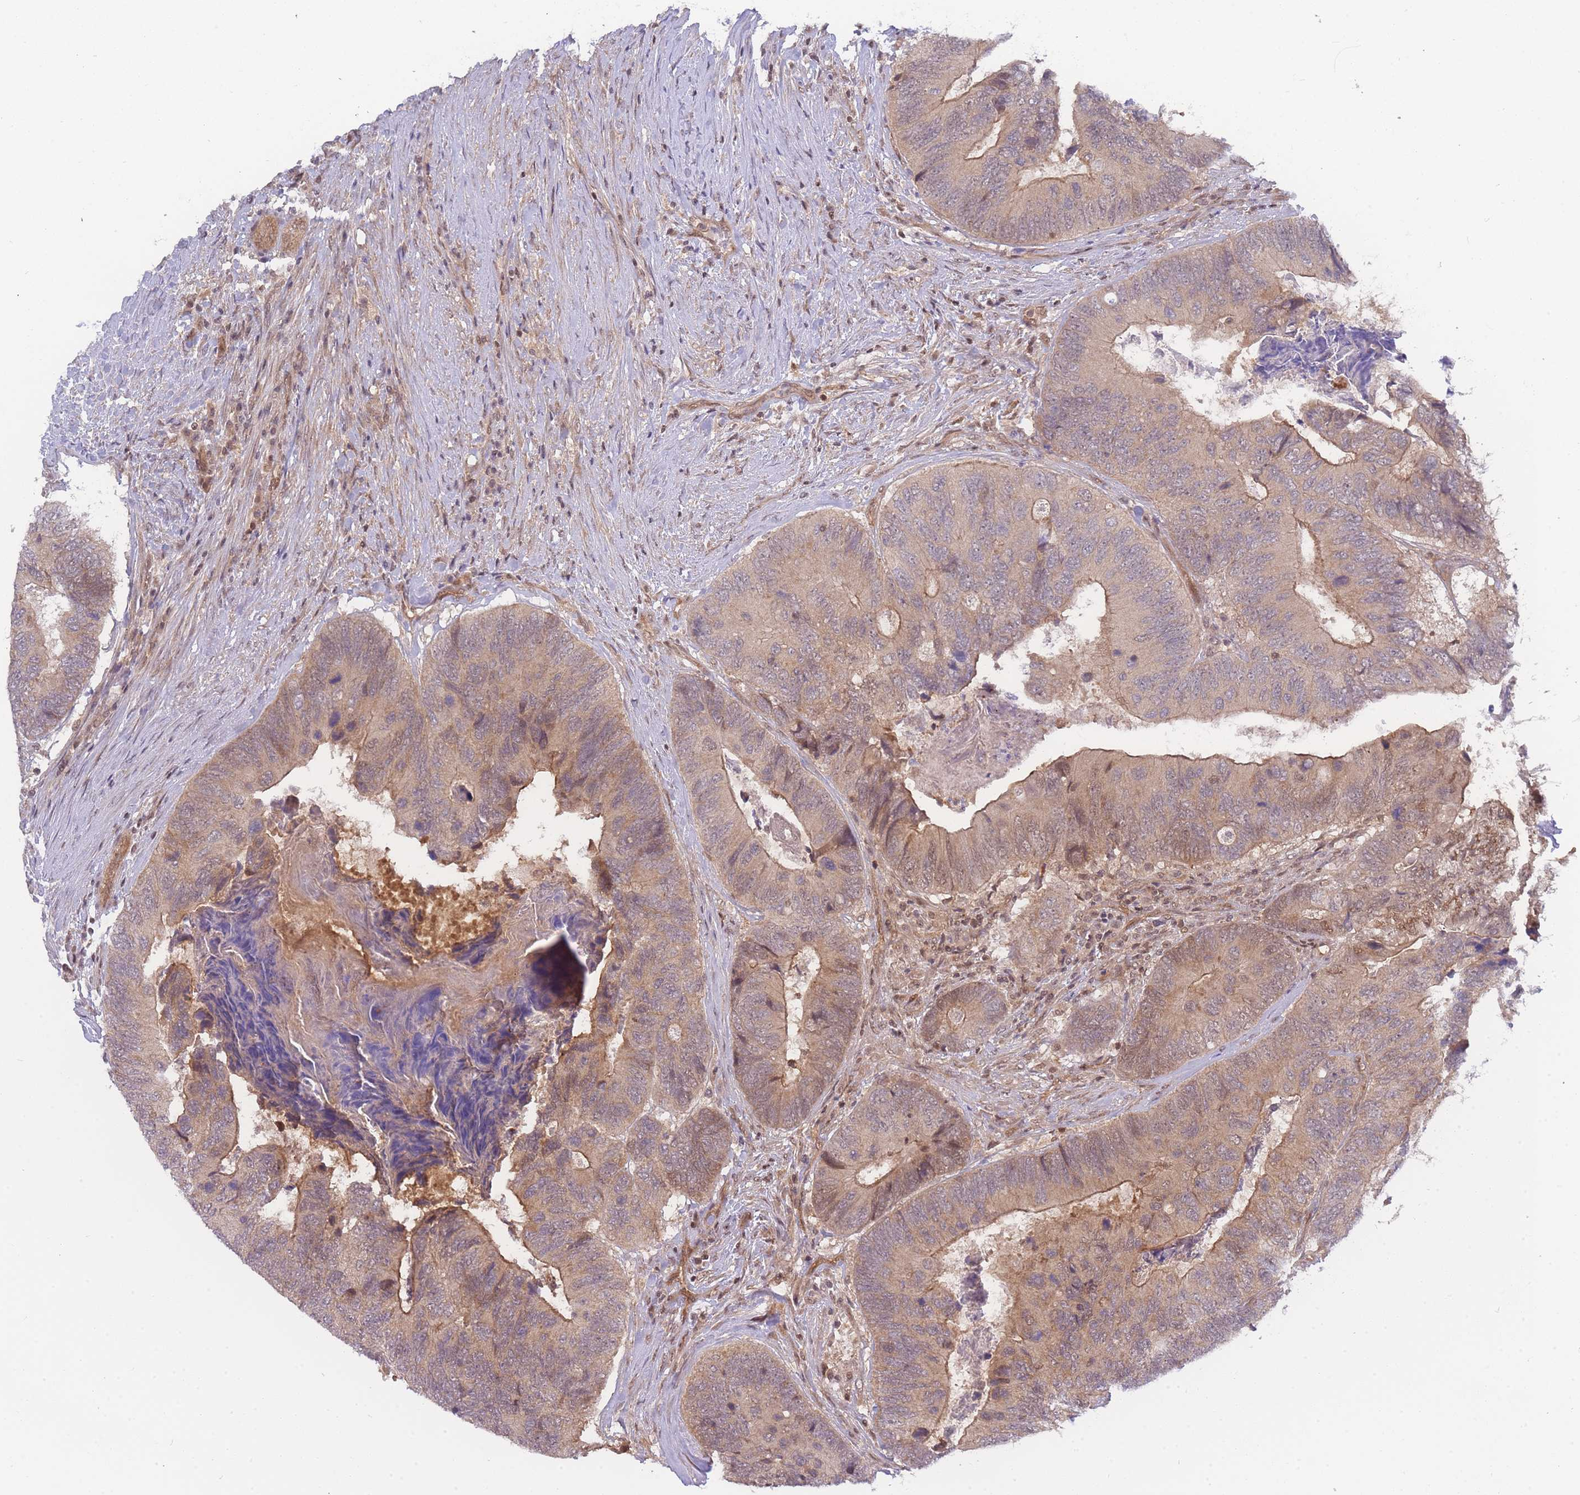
{"staining": {"intensity": "moderate", "quantity": "25%-75%", "location": "cytoplasmic/membranous"}, "tissue": "colorectal cancer", "cell_type": "Tumor cells", "image_type": "cancer", "snomed": [{"axis": "morphology", "description": "Adenocarcinoma, NOS"}, {"axis": "topography", "description": "Colon"}], "caption": "Immunohistochemical staining of human colorectal cancer (adenocarcinoma) reveals moderate cytoplasmic/membranous protein expression in about 25%-75% of tumor cells. (Stains: DAB in brown, nuclei in blue, Microscopy: brightfield microscopy at high magnification).", "gene": "KIAA1191", "patient": {"sex": "female", "age": 67}}